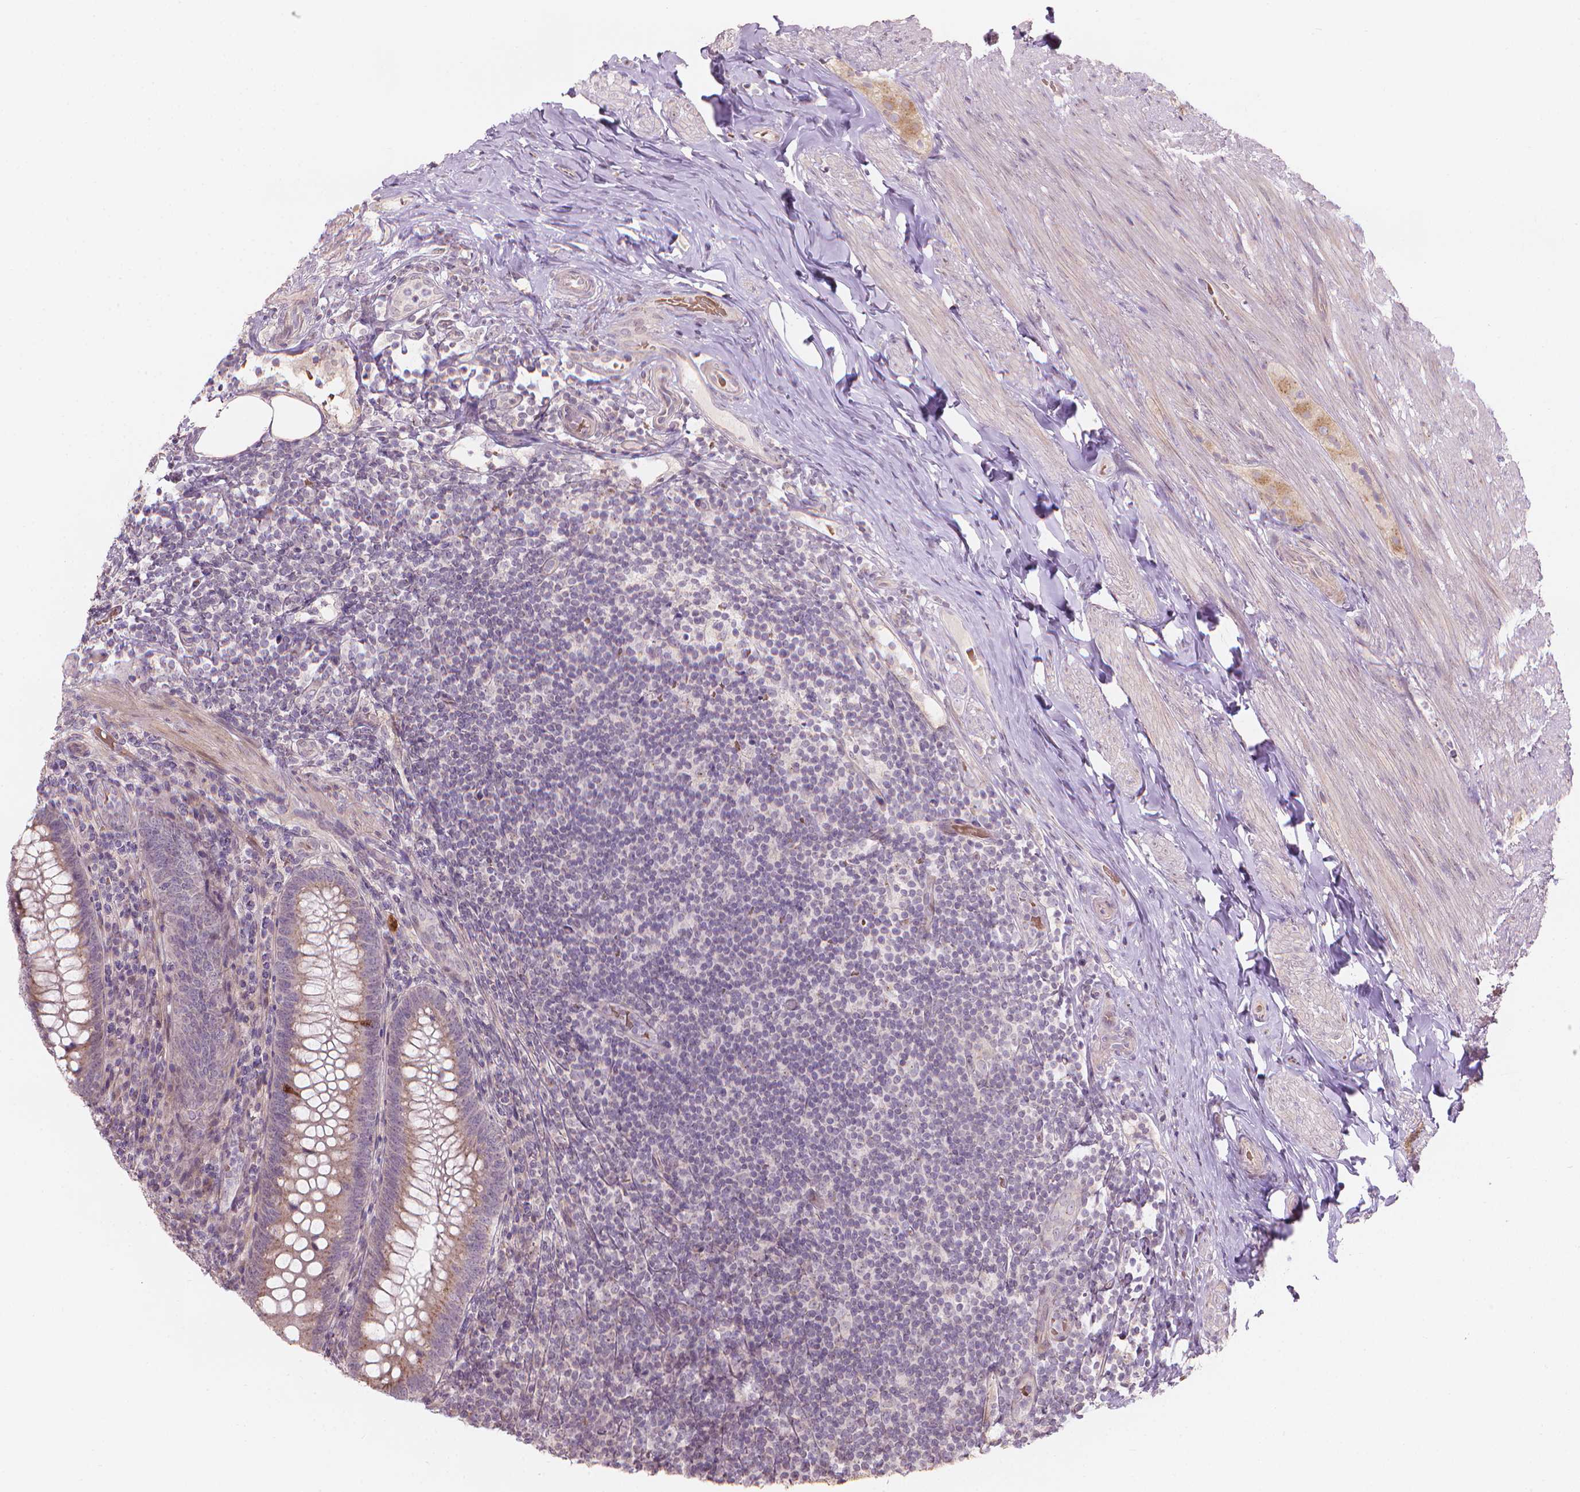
{"staining": {"intensity": "weak", "quantity": "<25%", "location": "cytoplasmic/membranous"}, "tissue": "appendix", "cell_type": "Glandular cells", "image_type": "normal", "snomed": [{"axis": "morphology", "description": "Normal tissue, NOS"}, {"axis": "topography", "description": "Appendix"}], "caption": "Micrograph shows no protein staining in glandular cells of normal appendix.", "gene": "IFFO1", "patient": {"sex": "male", "age": 47}}